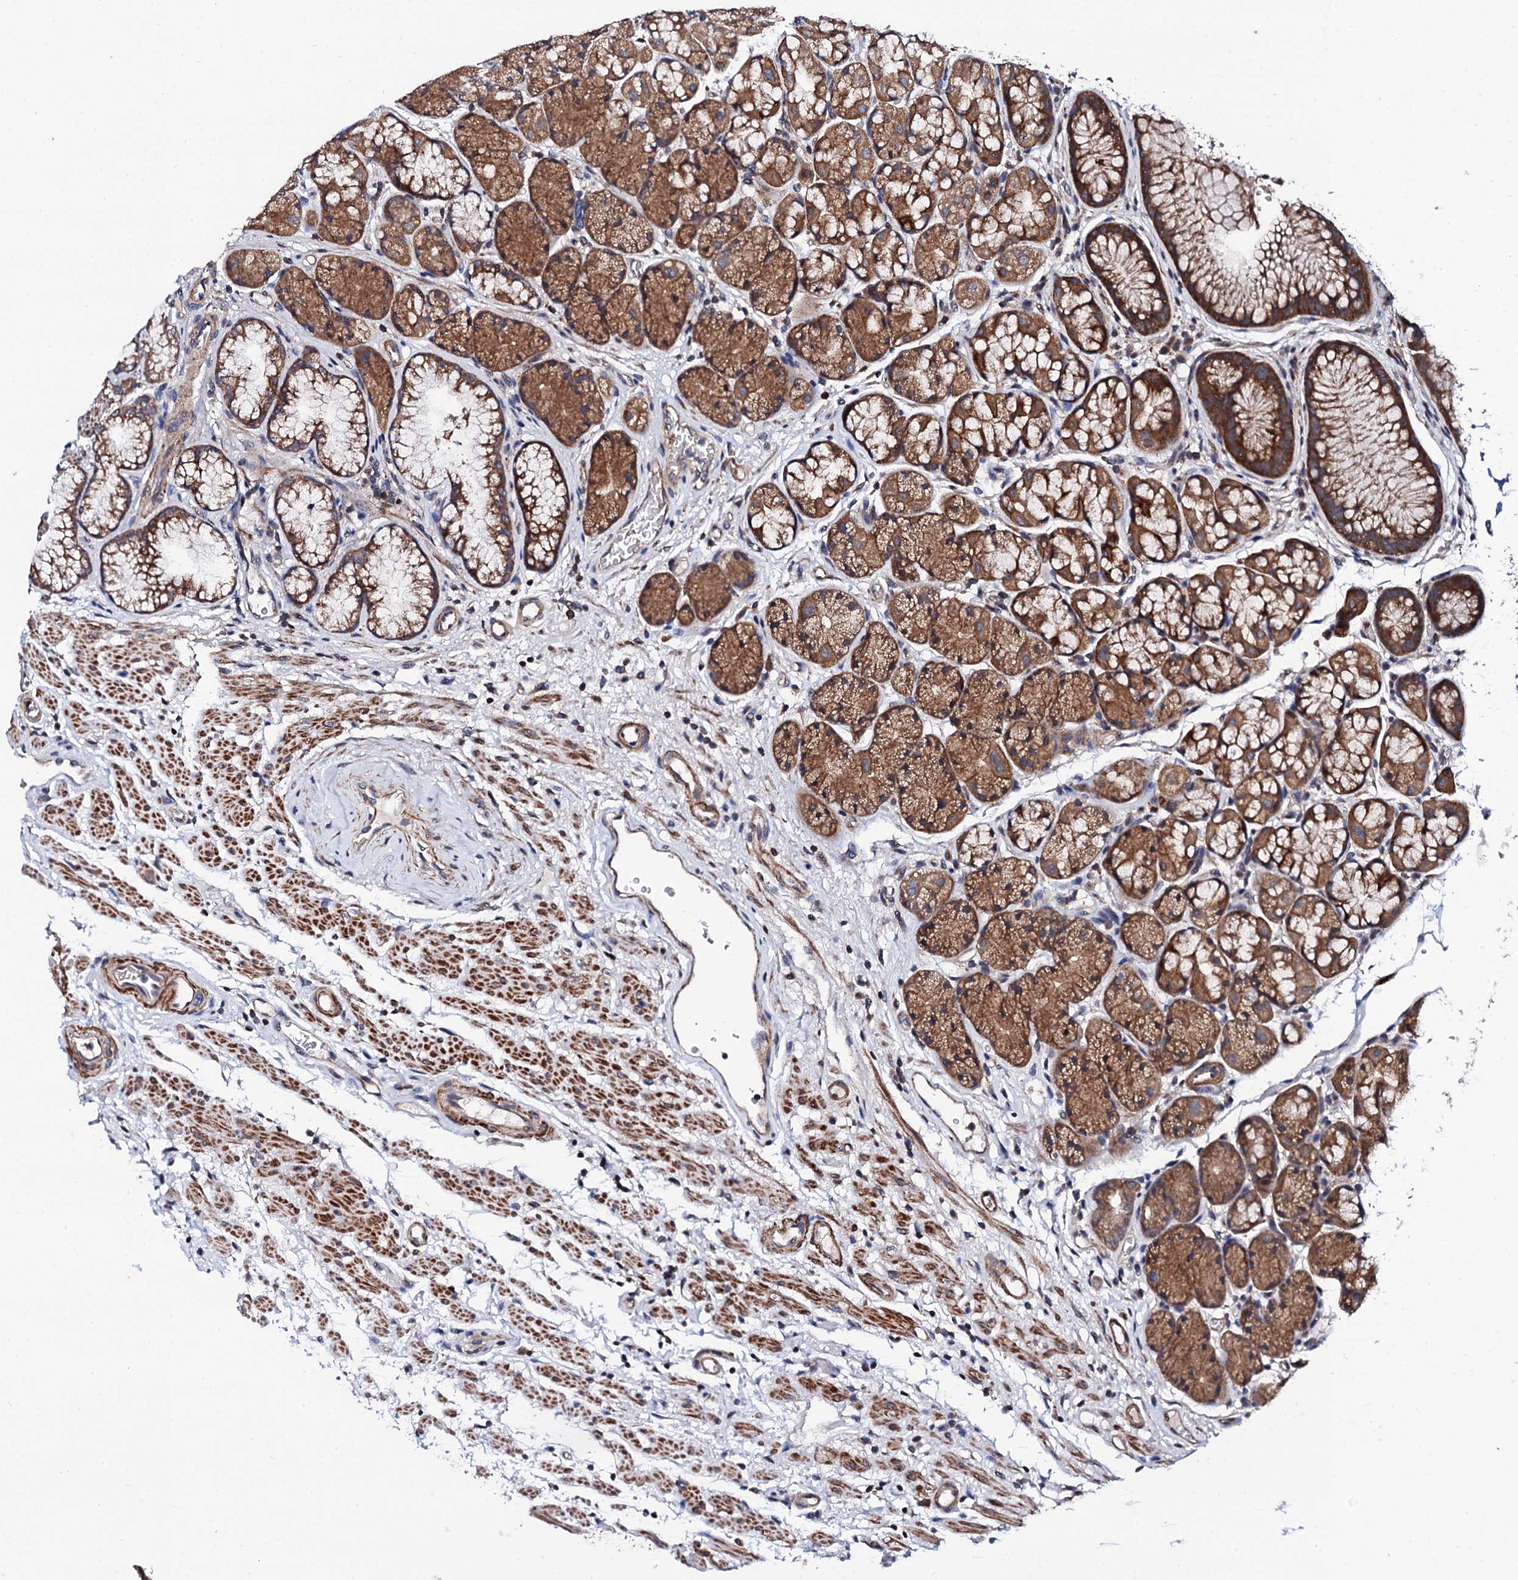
{"staining": {"intensity": "strong", "quantity": "25%-75%", "location": "cytoplasmic/membranous"}, "tissue": "stomach", "cell_type": "Glandular cells", "image_type": "normal", "snomed": [{"axis": "morphology", "description": "Normal tissue, NOS"}, {"axis": "topography", "description": "Stomach"}], "caption": "Brown immunohistochemical staining in unremarkable human stomach demonstrates strong cytoplasmic/membranous staining in about 25%-75% of glandular cells.", "gene": "COG4", "patient": {"sex": "male", "age": 63}}